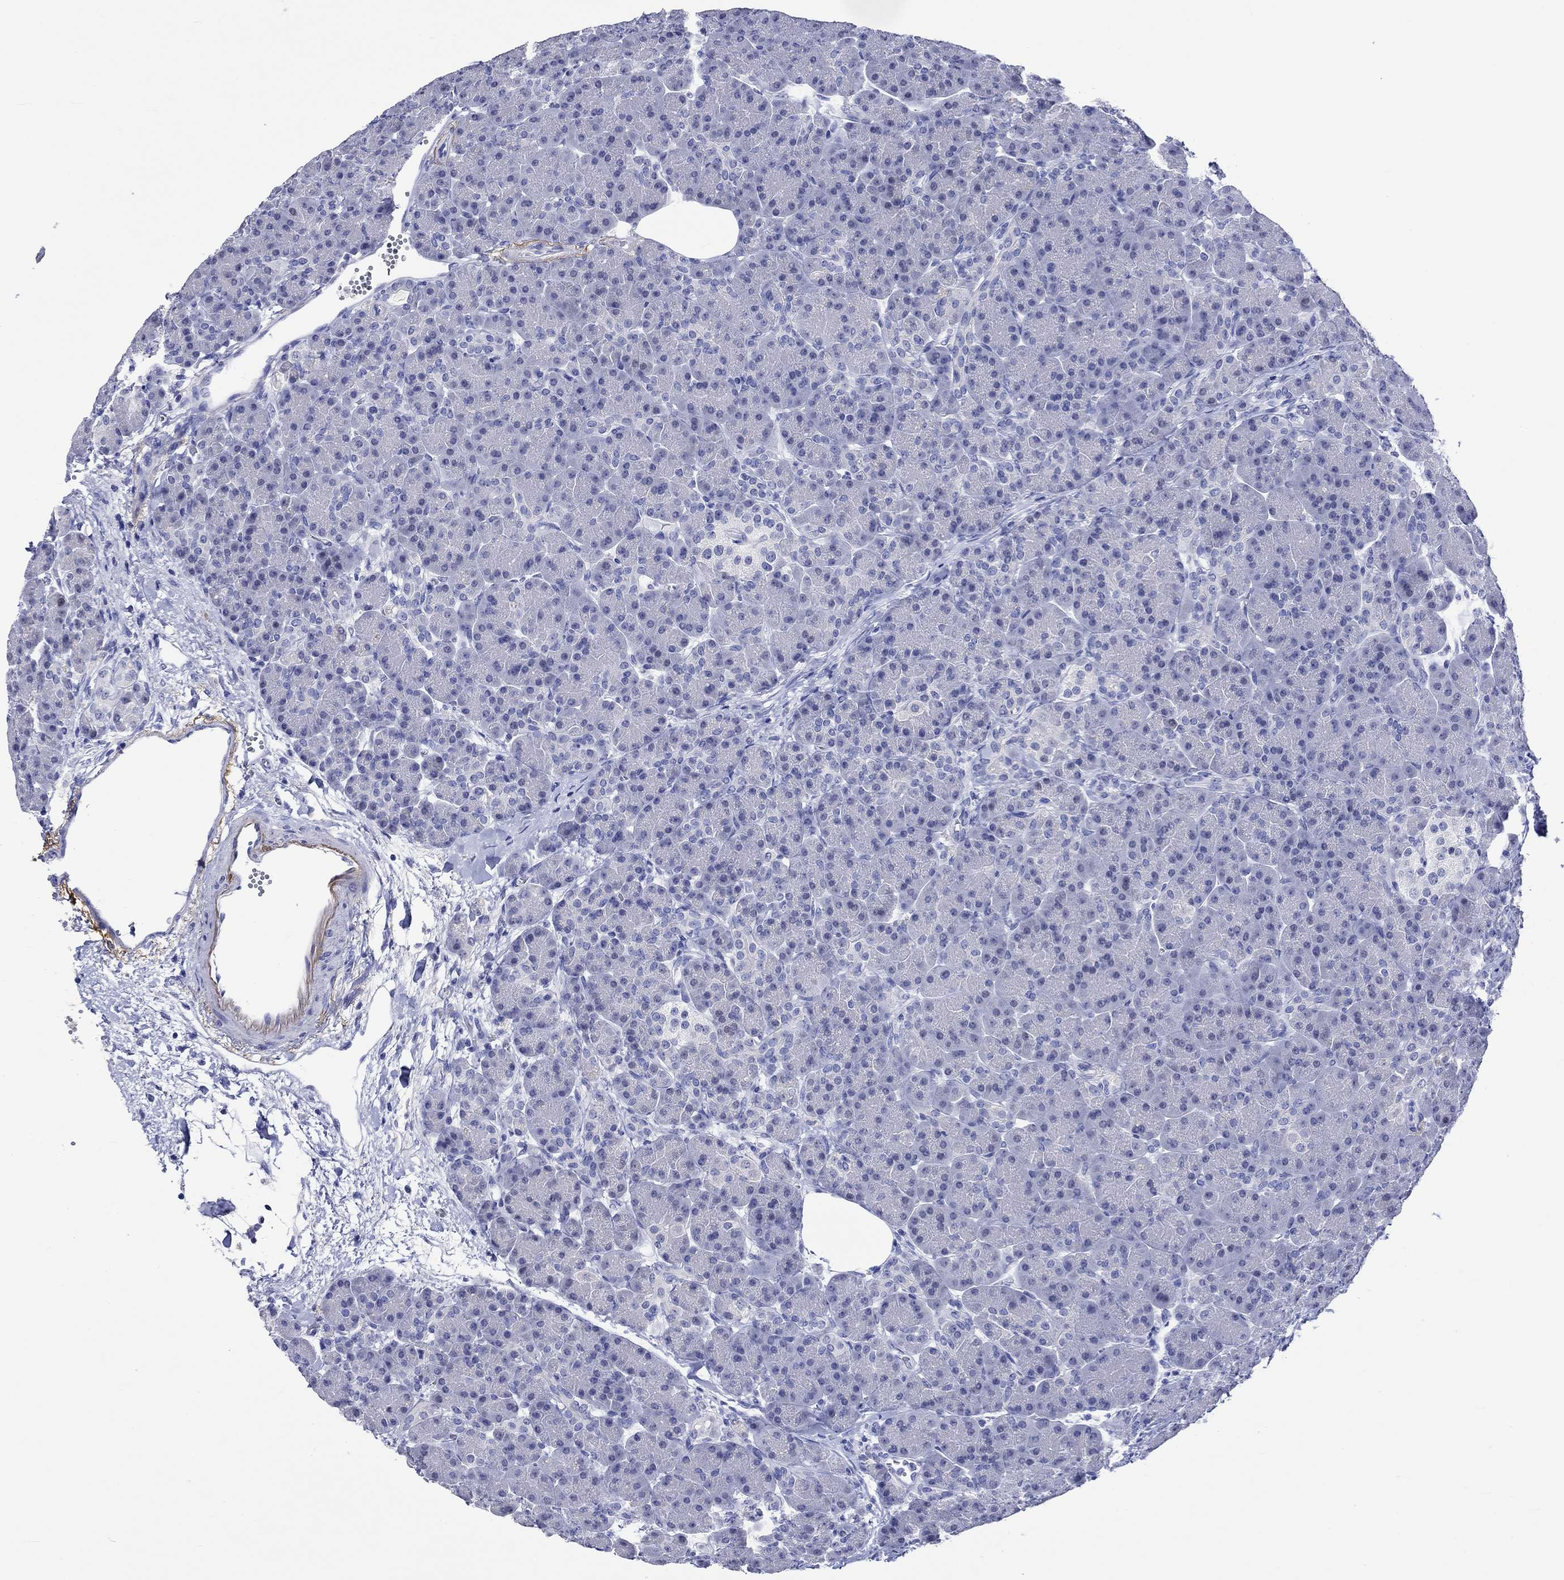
{"staining": {"intensity": "negative", "quantity": "none", "location": "none"}, "tissue": "pancreas", "cell_type": "Exocrine glandular cells", "image_type": "normal", "snomed": [{"axis": "morphology", "description": "Normal tissue, NOS"}, {"axis": "topography", "description": "Pancreas"}], "caption": "Human pancreas stained for a protein using IHC demonstrates no staining in exocrine glandular cells.", "gene": "KLHL35", "patient": {"sex": "female", "age": 63}}